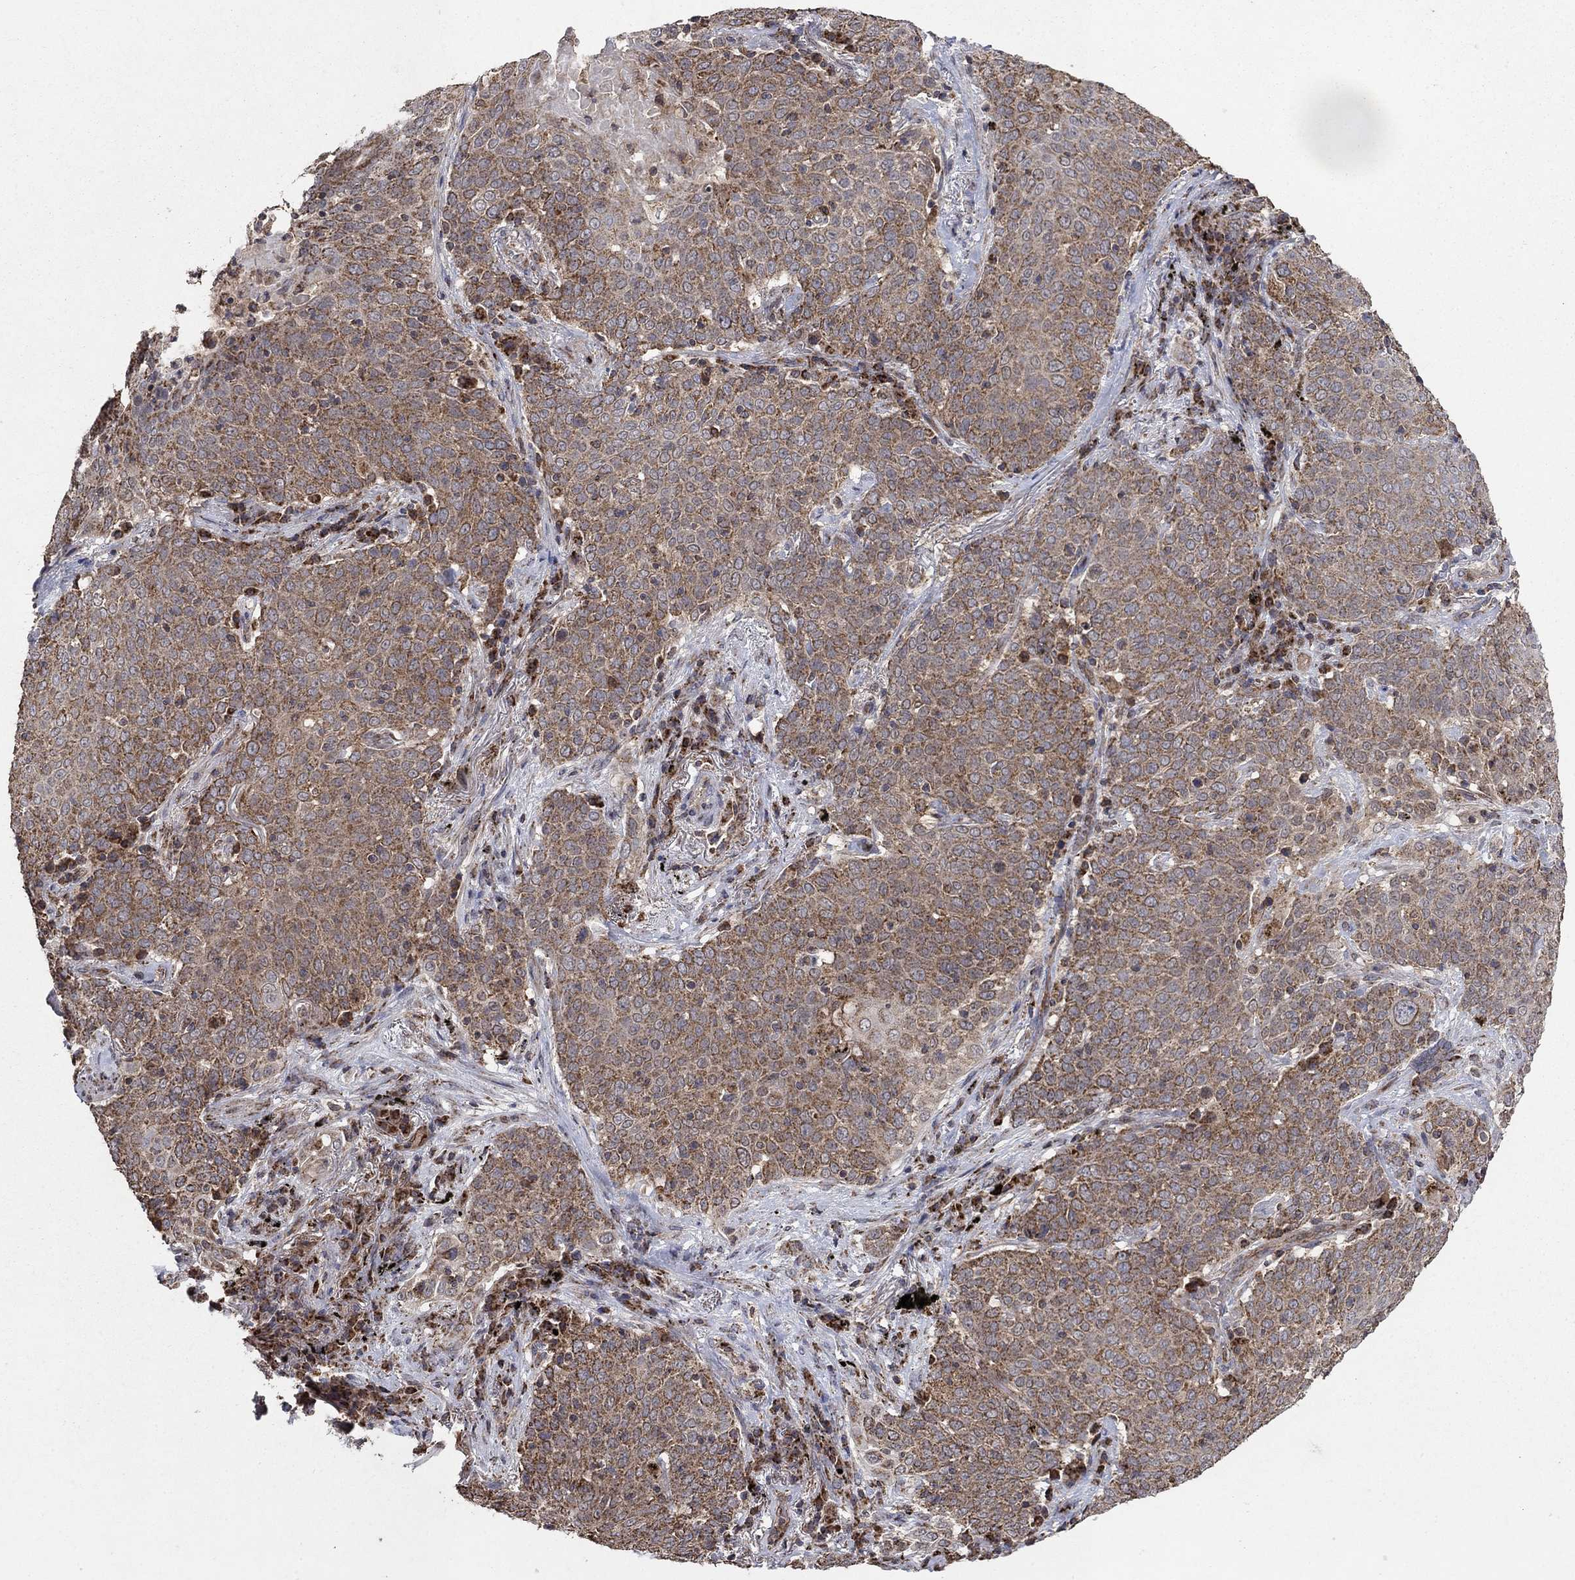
{"staining": {"intensity": "strong", "quantity": "25%-75%", "location": "cytoplasmic/membranous"}, "tissue": "lung cancer", "cell_type": "Tumor cells", "image_type": "cancer", "snomed": [{"axis": "morphology", "description": "Squamous cell carcinoma, NOS"}, {"axis": "topography", "description": "Lung"}], "caption": "IHC photomicrograph of squamous cell carcinoma (lung) stained for a protein (brown), which exhibits high levels of strong cytoplasmic/membranous expression in about 25%-75% of tumor cells.", "gene": "DPH1", "patient": {"sex": "male", "age": 82}}